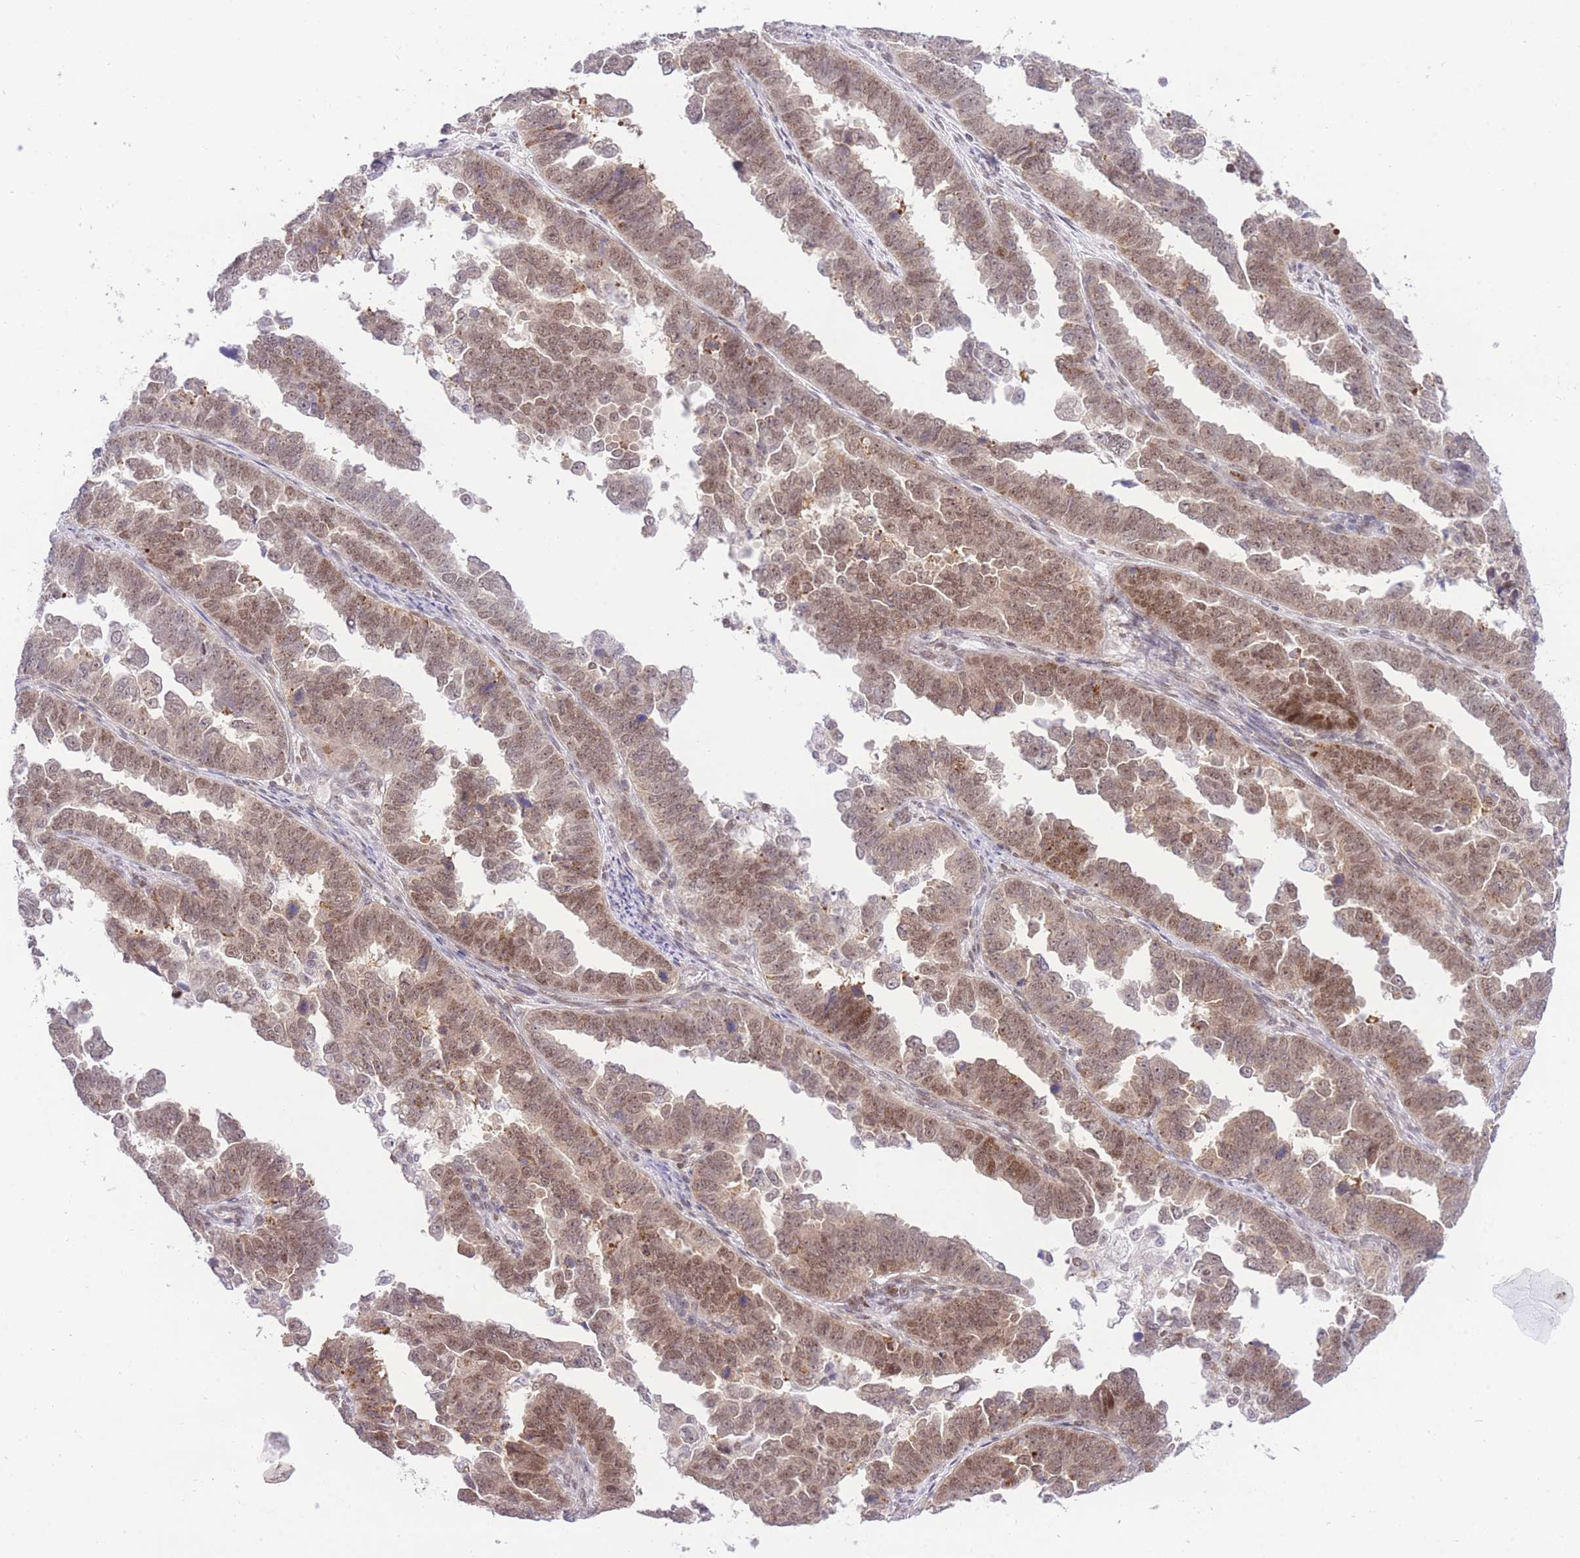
{"staining": {"intensity": "moderate", "quantity": ">75%", "location": "nuclear"}, "tissue": "endometrial cancer", "cell_type": "Tumor cells", "image_type": "cancer", "snomed": [{"axis": "morphology", "description": "Adenocarcinoma, NOS"}, {"axis": "topography", "description": "Endometrium"}], "caption": "Endometrial cancer stained for a protein displays moderate nuclear positivity in tumor cells. (DAB (3,3'-diaminobenzidine) IHC, brown staining for protein, blue staining for nuclei).", "gene": "STK39", "patient": {"sex": "female", "age": 75}}